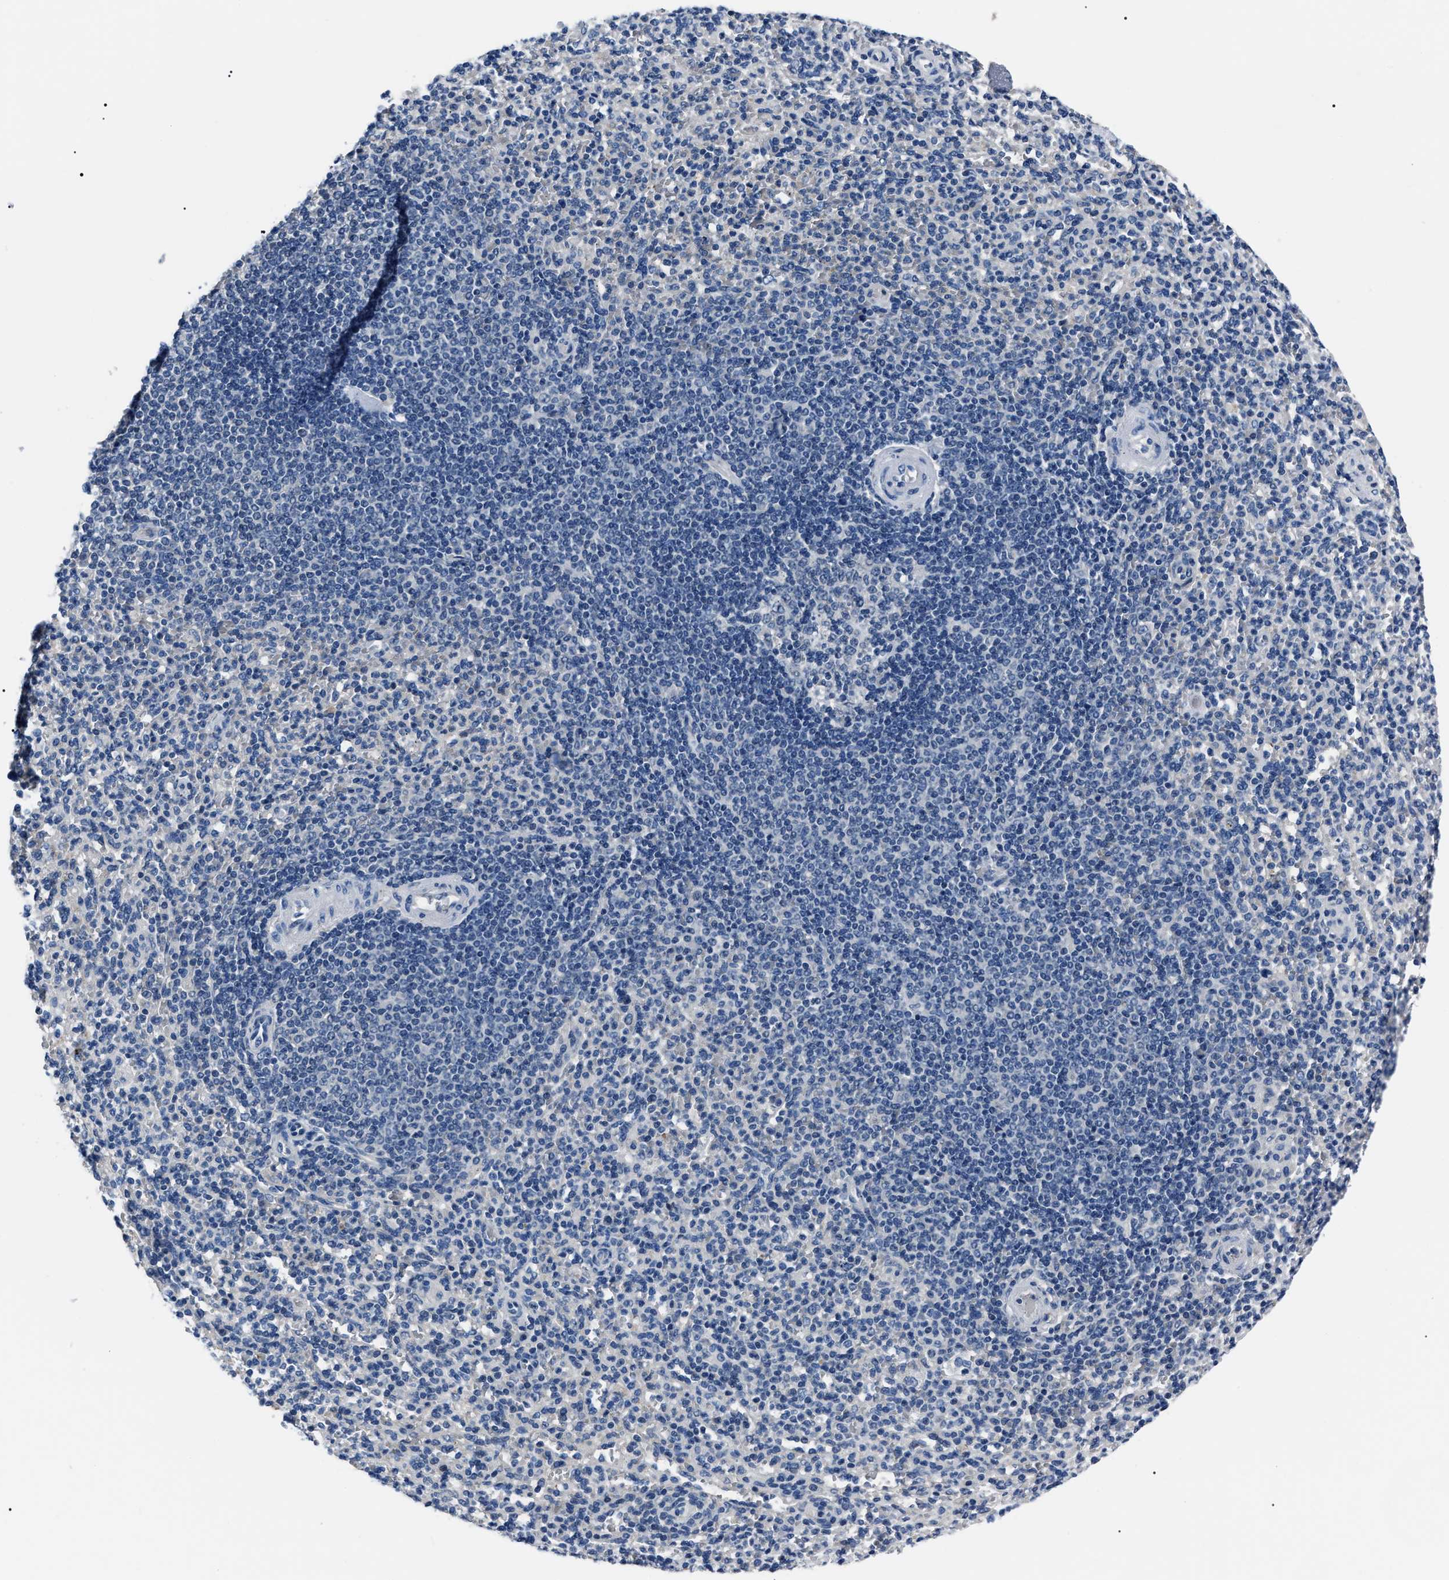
{"staining": {"intensity": "negative", "quantity": "none", "location": "none"}, "tissue": "spleen", "cell_type": "Cells in red pulp", "image_type": "normal", "snomed": [{"axis": "morphology", "description": "Normal tissue, NOS"}, {"axis": "topography", "description": "Spleen"}], "caption": "Immunohistochemistry histopathology image of normal spleen stained for a protein (brown), which displays no expression in cells in red pulp. (Brightfield microscopy of DAB IHC at high magnification).", "gene": "LRWD1", "patient": {"sex": "male", "age": 36}}